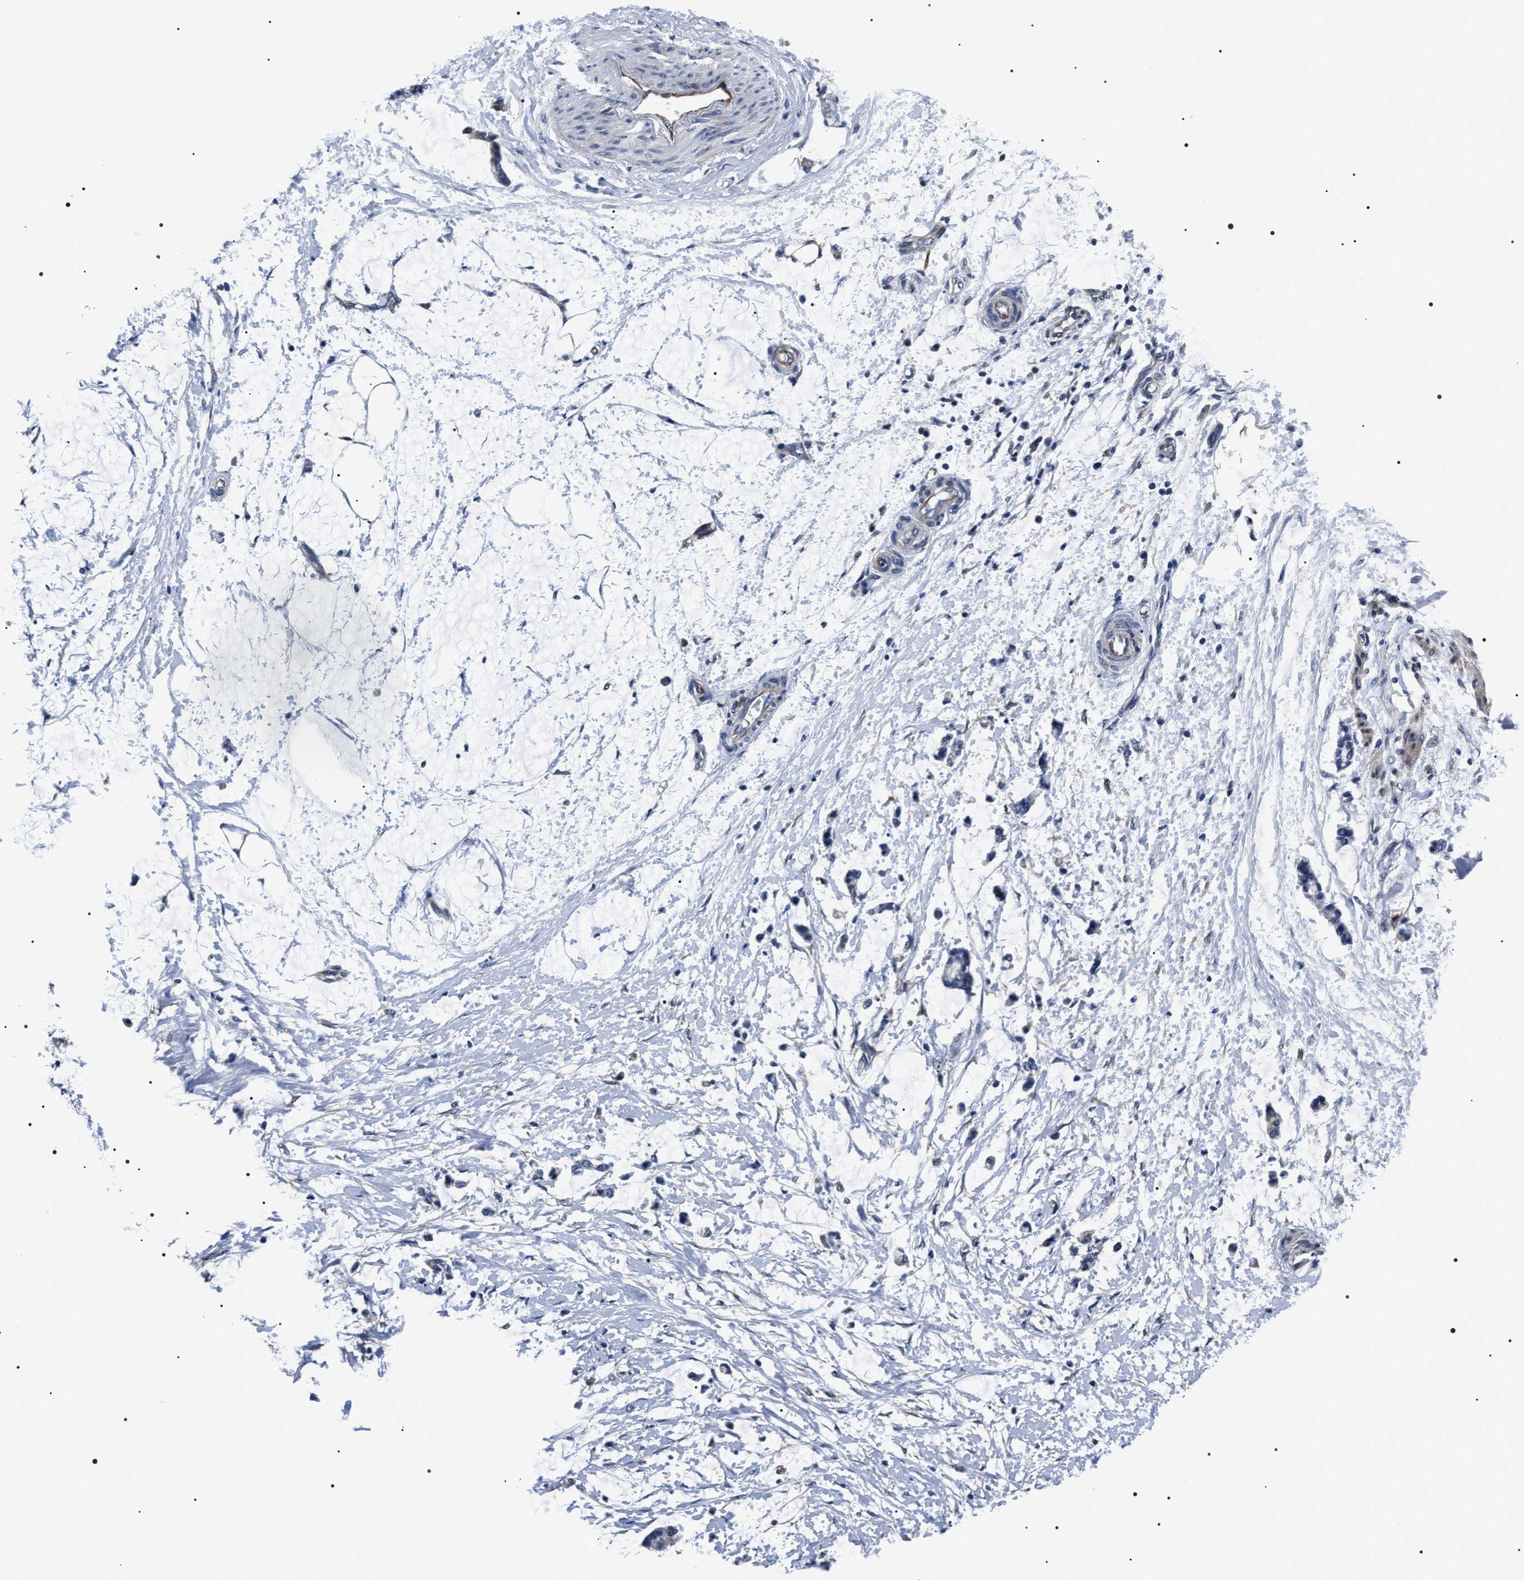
{"staining": {"intensity": "negative", "quantity": "none", "location": "none"}, "tissue": "adipose tissue", "cell_type": "Adipocytes", "image_type": "normal", "snomed": [{"axis": "morphology", "description": "Normal tissue, NOS"}, {"axis": "morphology", "description": "Adenocarcinoma, NOS"}, {"axis": "topography", "description": "Colon"}, {"axis": "topography", "description": "Peripheral nerve tissue"}], "caption": "A histopathology image of human adipose tissue is negative for staining in adipocytes. Nuclei are stained in blue.", "gene": "BAG2", "patient": {"sex": "male", "age": 14}}